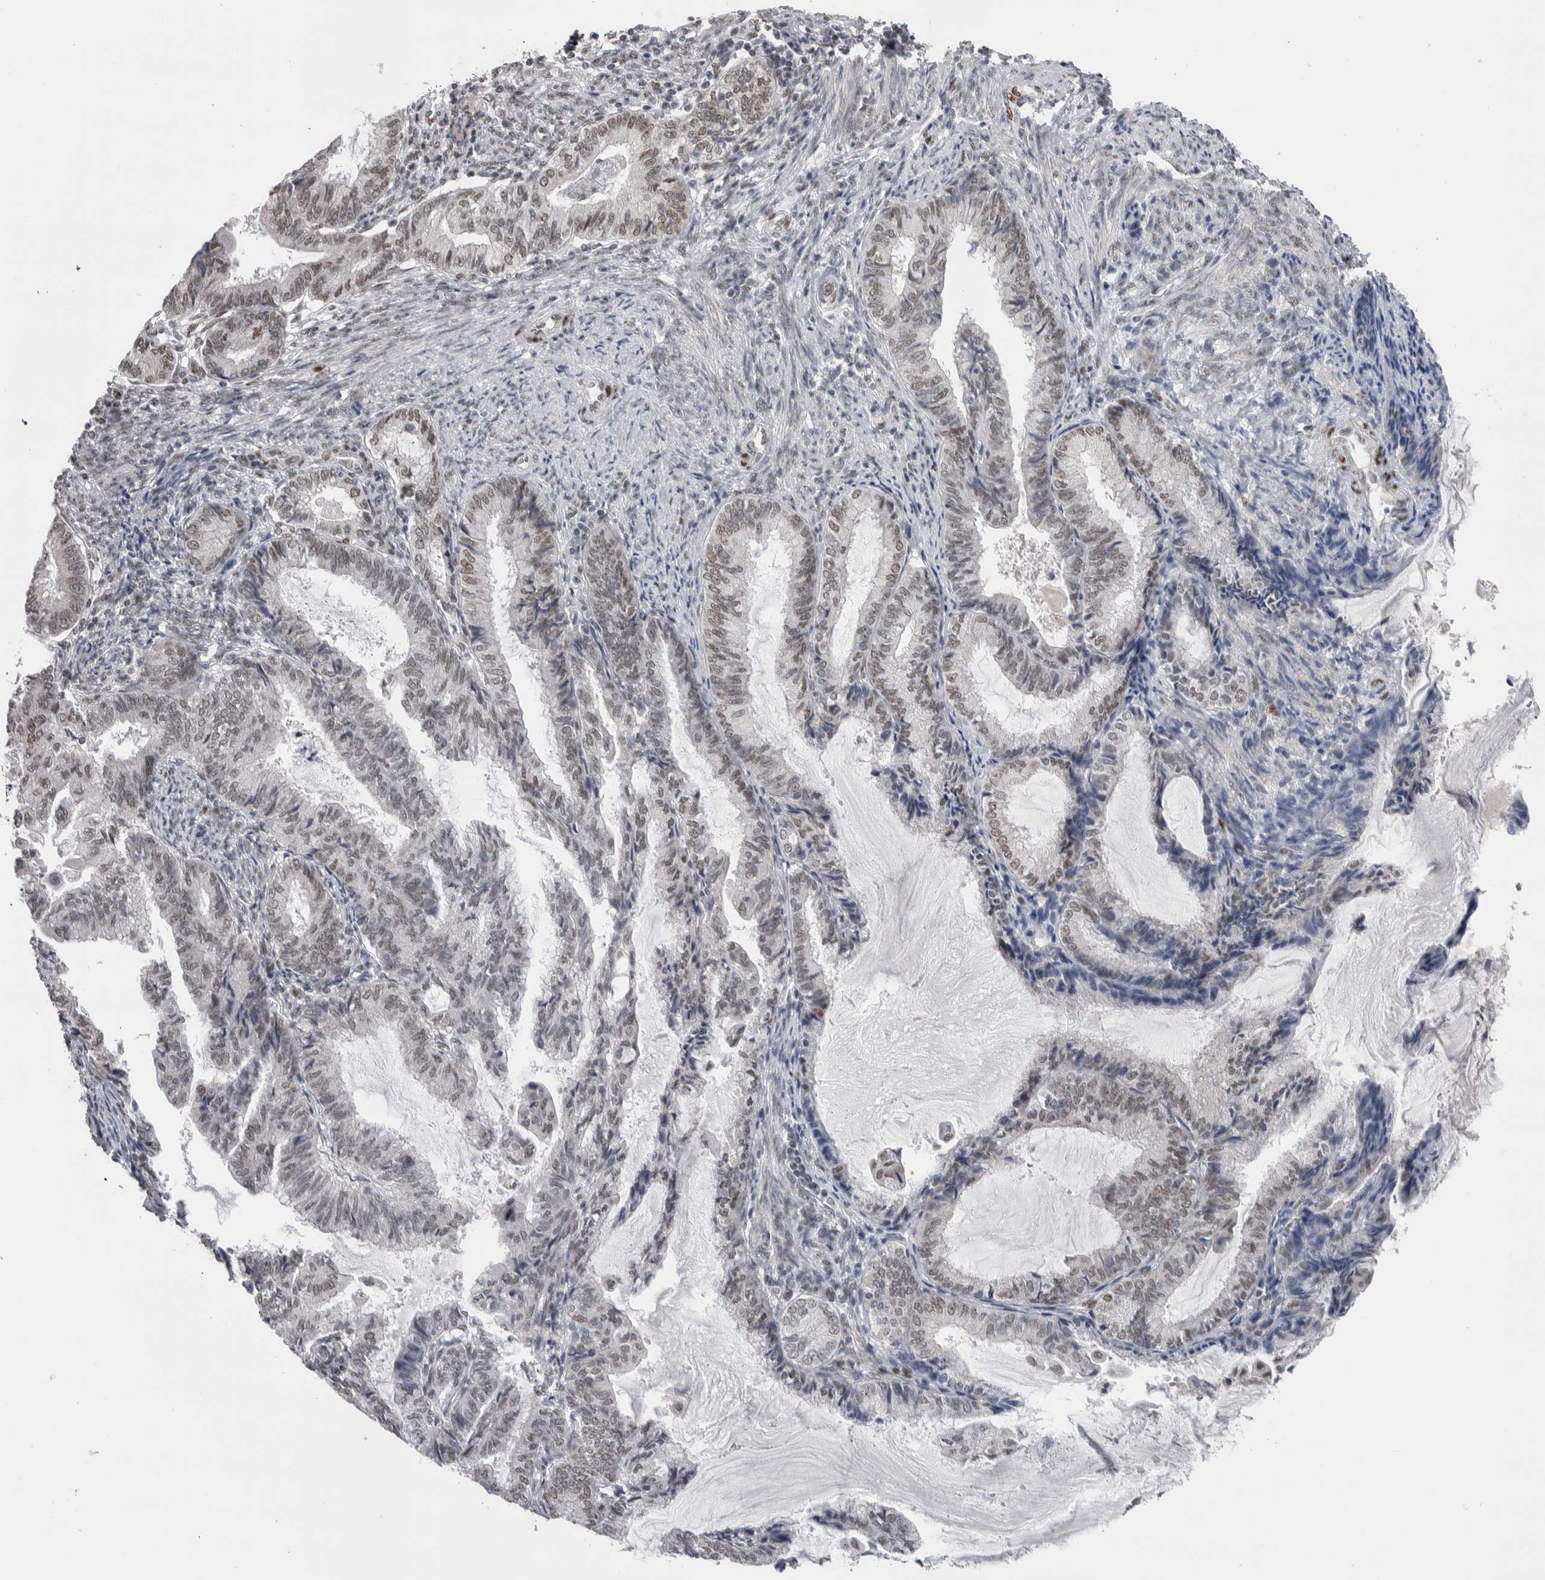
{"staining": {"intensity": "moderate", "quantity": "<25%", "location": "nuclear"}, "tissue": "endometrial cancer", "cell_type": "Tumor cells", "image_type": "cancer", "snomed": [{"axis": "morphology", "description": "Adenocarcinoma, NOS"}, {"axis": "topography", "description": "Endometrium"}], "caption": "Protein analysis of adenocarcinoma (endometrial) tissue reveals moderate nuclear expression in approximately <25% of tumor cells.", "gene": "HEXIM2", "patient": {"sex": "female", "age": 86}}